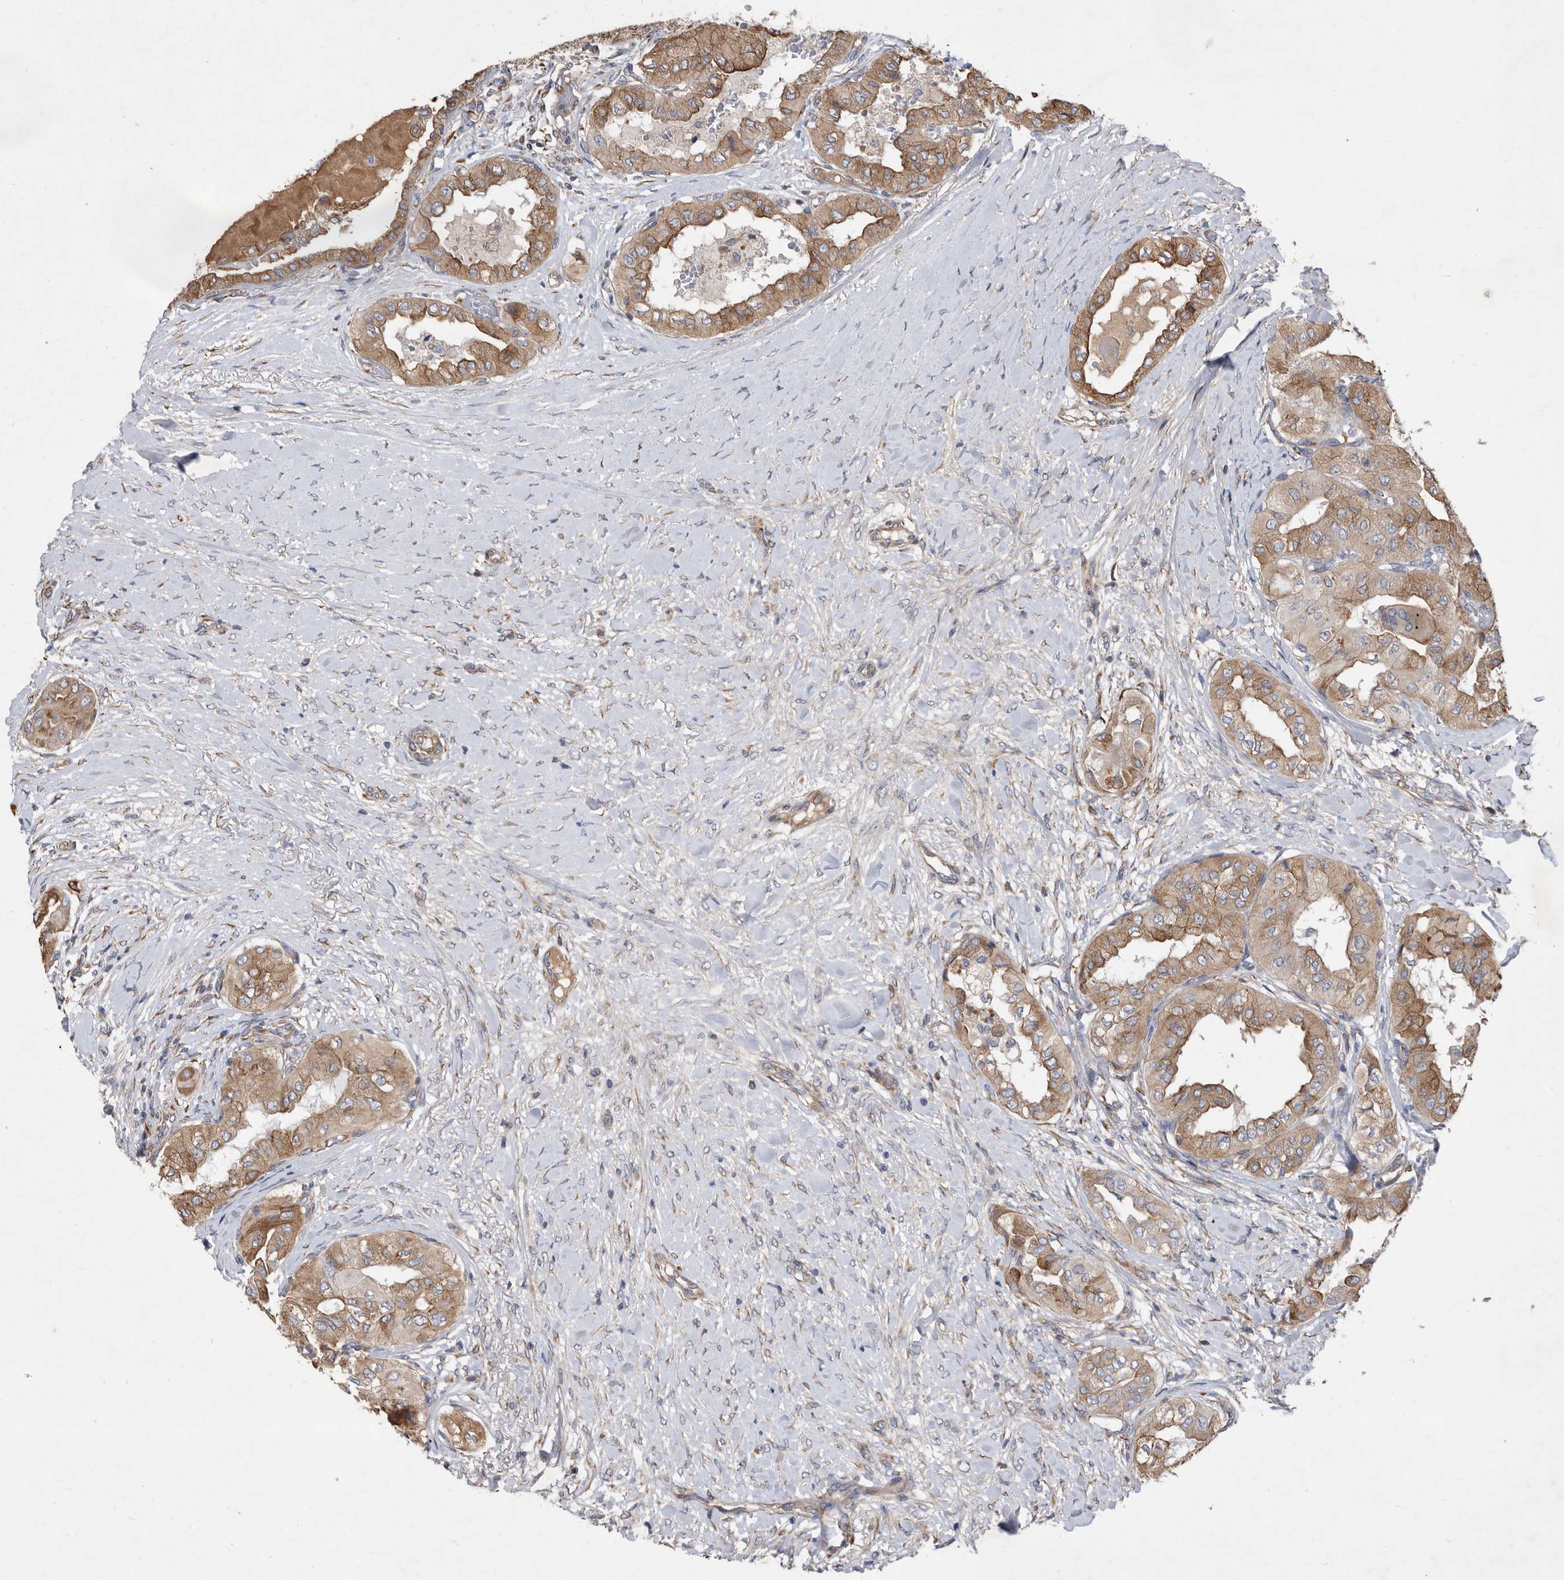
{"staining": {"intensity": "moderate", "quantity": ">75%", "location": "cytoplasmic/membranous"}, "tissue": "thyroid cancer", "cell_type": "Tumor cells", "image_type": "cancer", "snomed": [{"axis": "morphology", "description": "Papillary adenocarcinoma, NOS"}, {"axis": "topography", "description": "Thyroid gland"}], "caption": "The photomicrograph shows a brown stain indicating the presence of a protein in the cytoplasmic/membranous of tumor cells in thyroid papillary adenocarcinoma. Using DAB (3,3'-diaminobenzidine) (brown) and hematoxylin (blue) stains, captured at high magnification using brightfield microscopy.", "gene": "ATP13A3", "patient": {"sex": "female", "age": 59}}